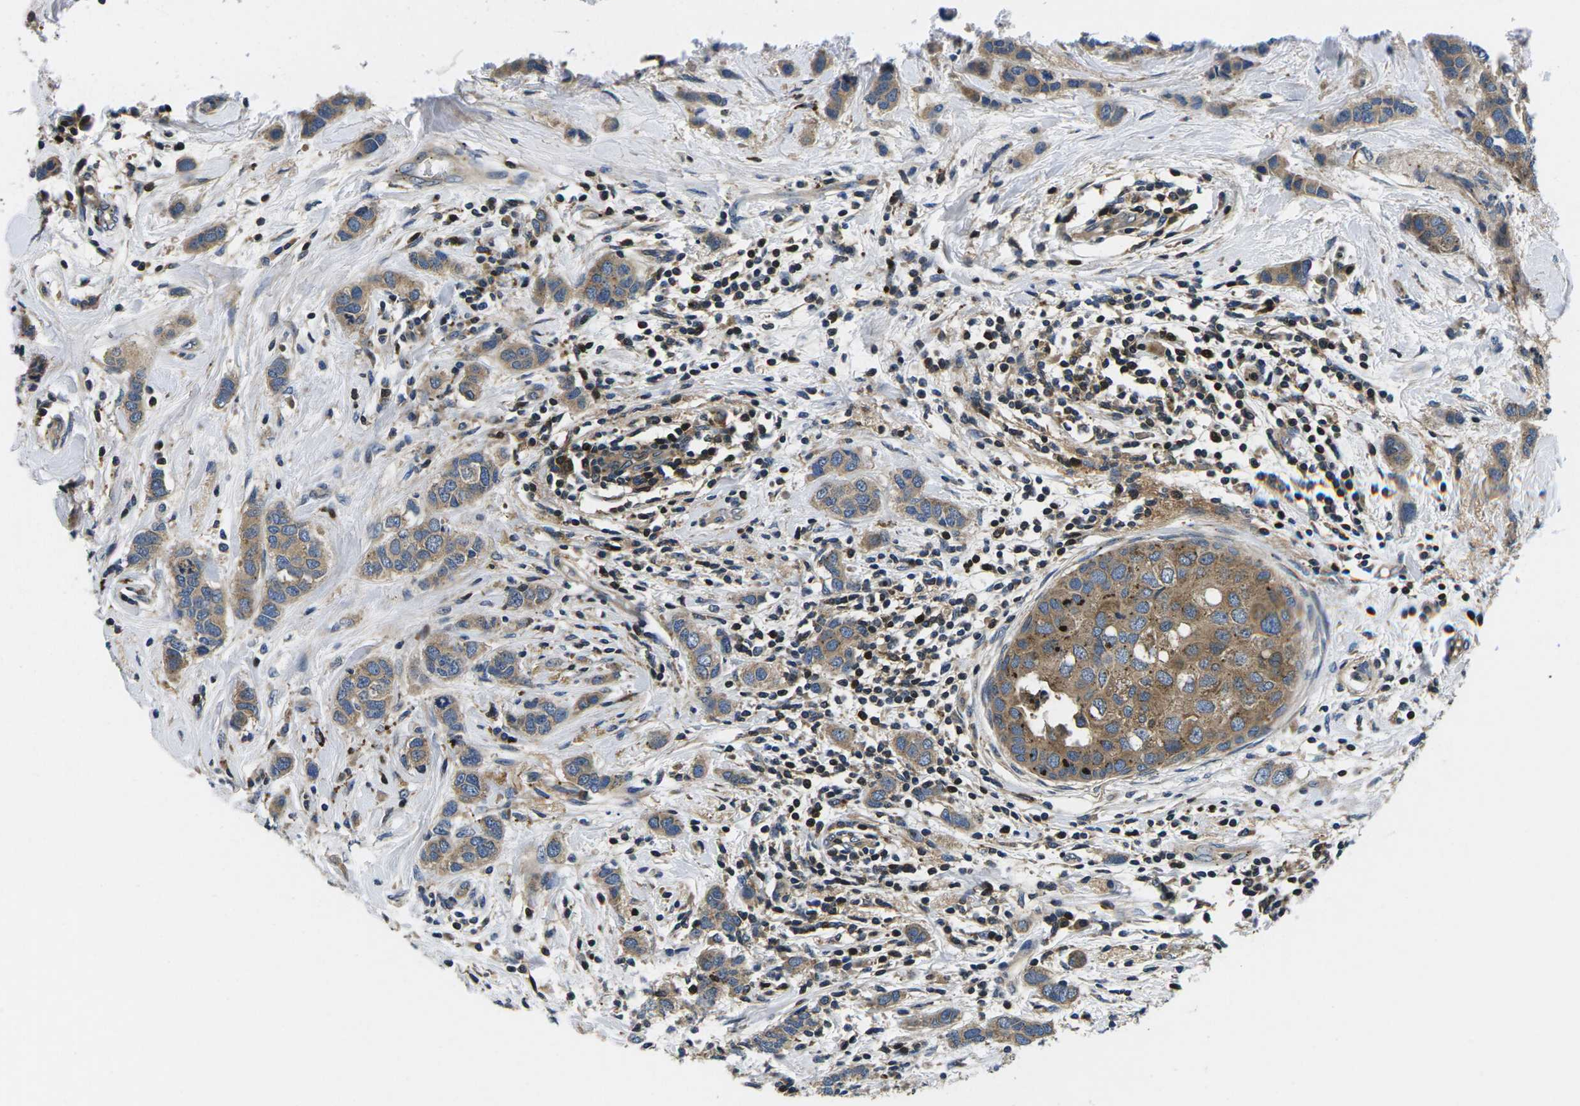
{"staining": {"intensity": "weak", "quantity": ">75%", "location": "cytoplasmic/membranous"}, "tissue": "breast cancer", "cell_type": "Tumor cells", "image_type": "cancer", "snomed": [{"axis": "morphology", "description": "Duct carcinoma"}, {"axis": "topography", "description": "Breast"}], "caption": "Immunohistochemistry staining of breast cancer, which displays low levels of weak cytoplasmic/membranous positivity in about >75% of tumor cells indicating weak cytoplasmic/membranous protein positivity. The staining was performed using DAB (brown) for protein detection and nuclei were counterstained in hematoxylin (blue).", "gene": "PLCE1", "patient": {"sex": "female", "age": 50}}